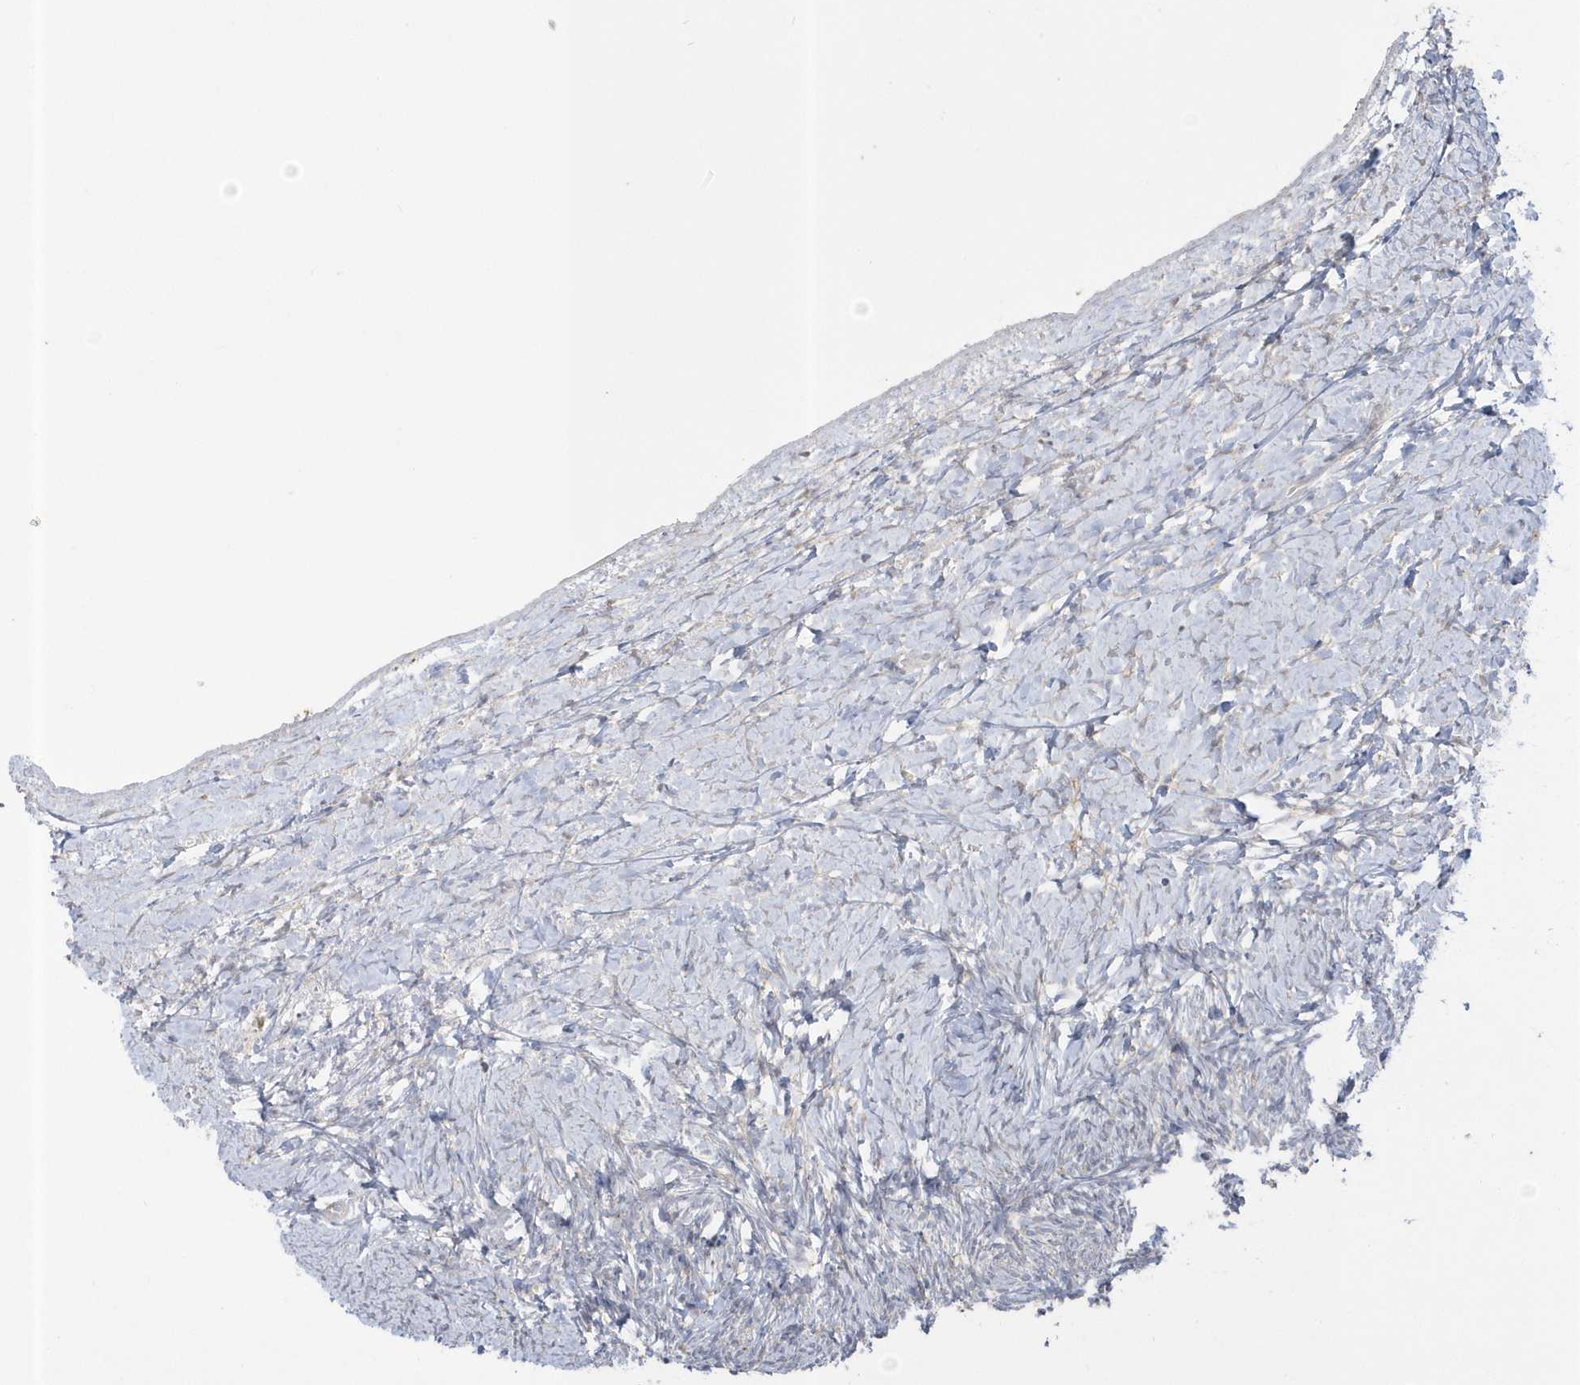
{"staining": {"intensity": "moderate", "quantity": ">75%", "location": "cytoplasmic/membranous"}, "tissue": "ovary", "cell_type": "Follicle cells", "image_type": "normal", "snomed": [{"axis": "morphology", "description": "Normal tissue, NOS"}, {"axis": "morphology", "description": "Developmental malformation"}, {"axis": "topography", "description": "Ovary"}], "caption": "Normal ovary exhibits moderate cytoplasmic/membranous expression in about >75% of follicle cells, visualized by immunohistochemistry.", "gene": "NAF1", "patient": {"sex": "female", "age": 39}}